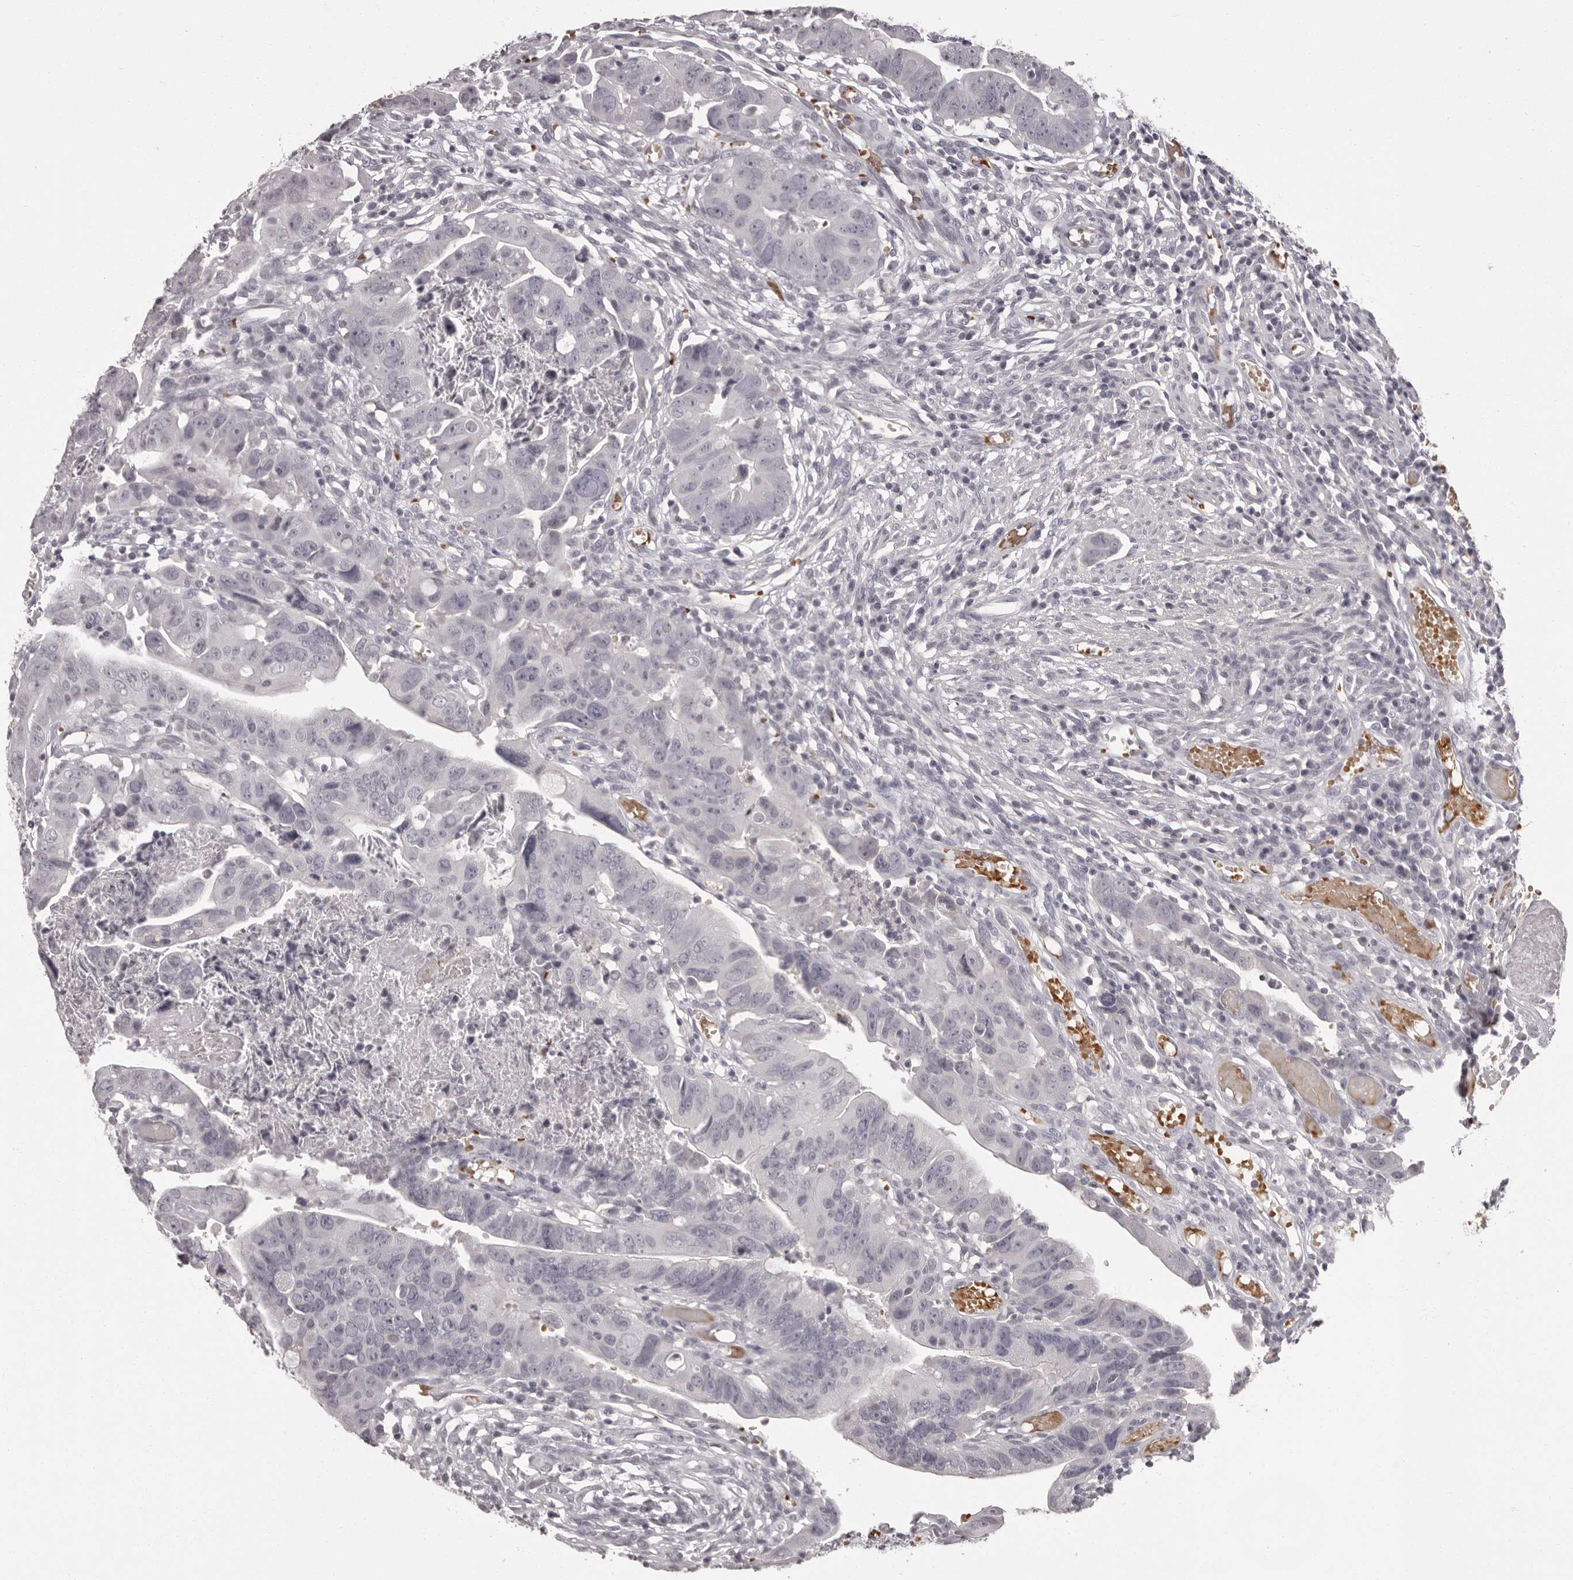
{"staining": {"intensity": "negative", "quantity": "none", "location": "none"}, "tissue": "colorectal cancer", "cell_type": "Tumor cells", "image_type": "cancer", "snomed": [{"axis": "morphology", "description": "Adenocarcinoma, NOS"}, {"axis": "topography", "description": "Rectum"}], "caption": "IHC photomicrograph of adenocarcinoma (colorectal) stained for a protein (brown), which exhibits no staining in tumor cells.", "gene": "C8orf74", "patient": {"sex": "female", "age": 65}}